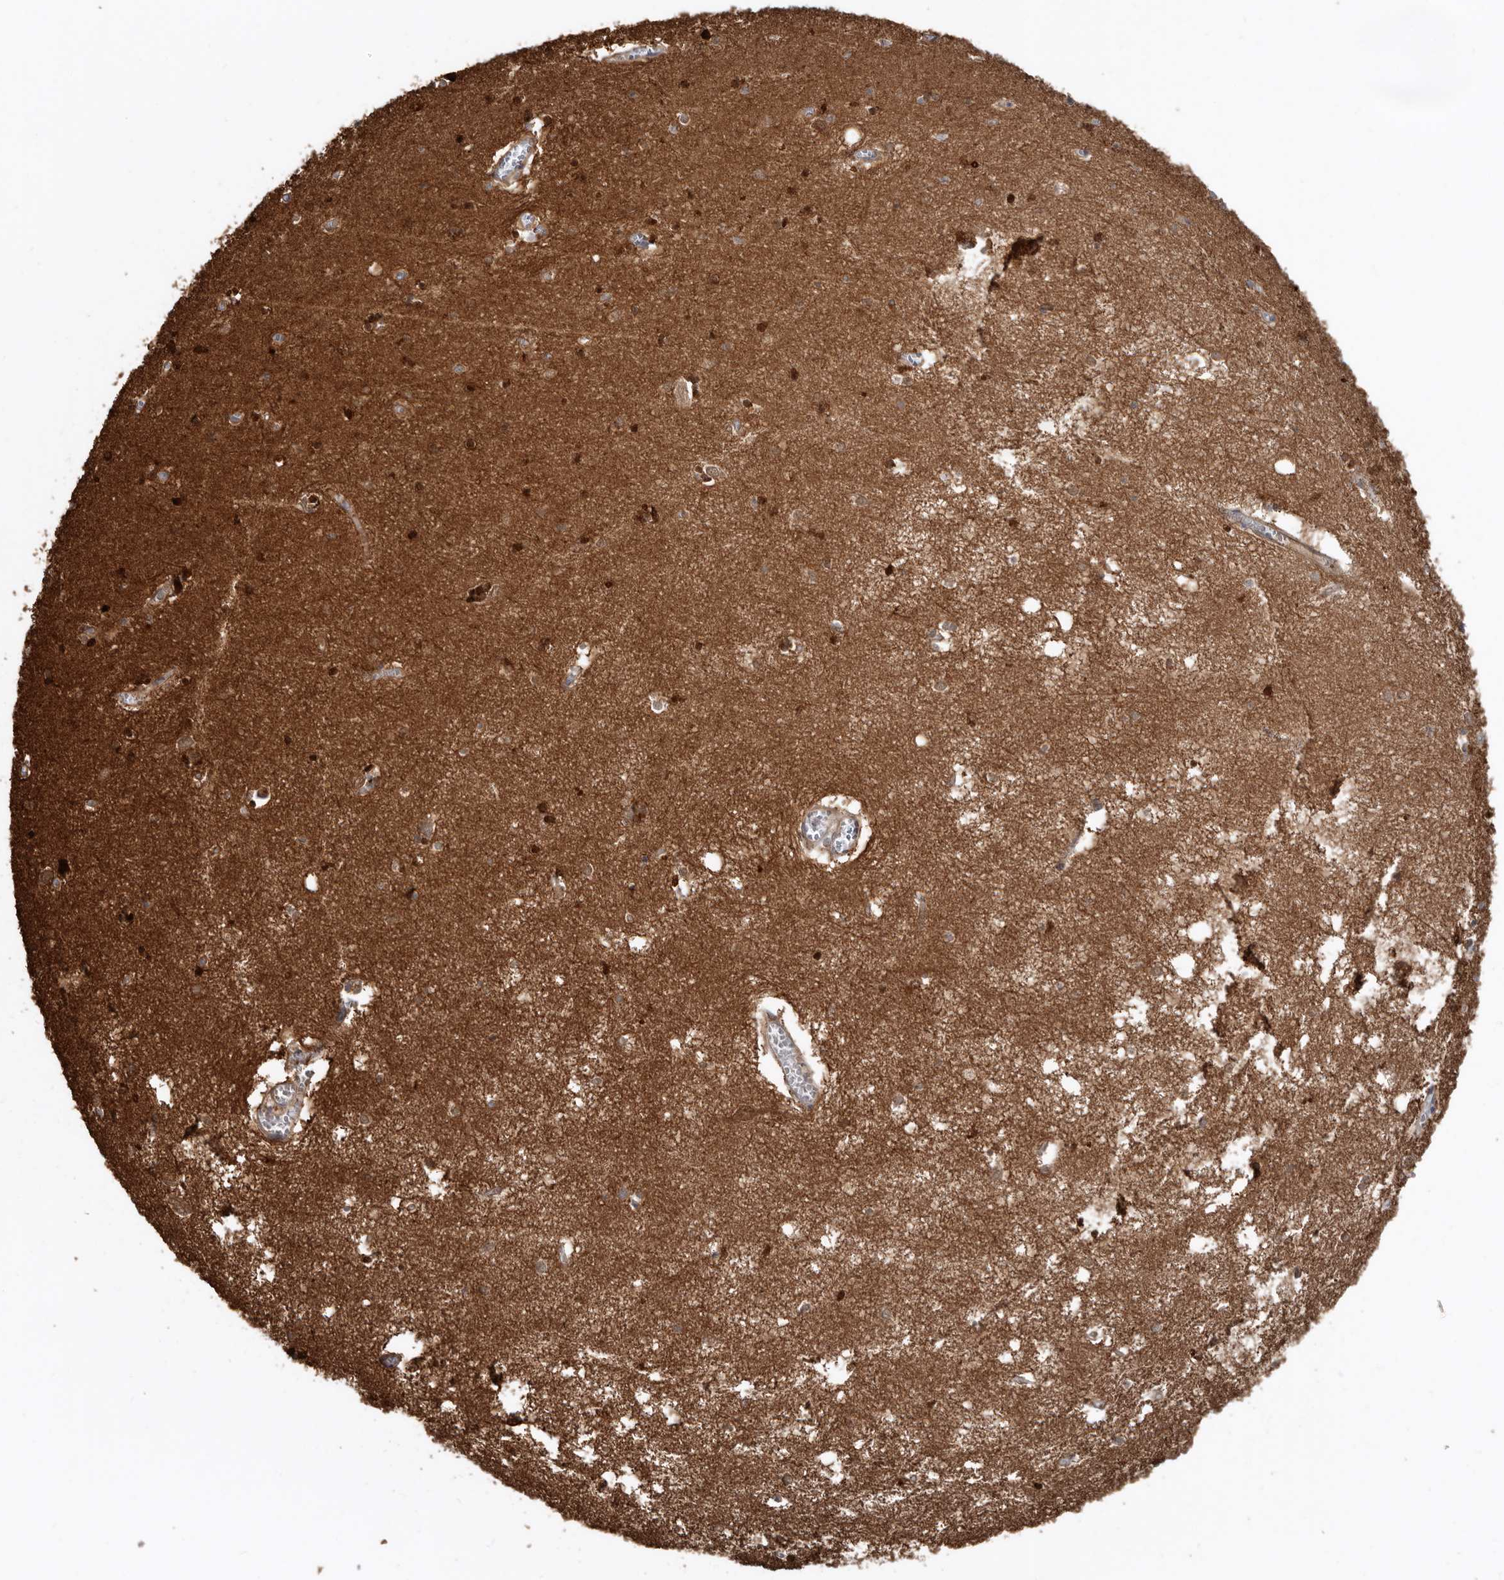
{"staining": {"intensity": "moderate", "quantity": "25%-75%", "location": "cytoplasmic/membranous"}, "tissue": "hippocampus", "cell_type": "Glial cells", "image_type": "normal", "snomed": [{"axis": "morphology", "description": "Normal tissue, NOS"}, {"axis": "topography", "description": "Hippocampus"}], "caption": "An immunohistochemistry photomicrograph of benign tissue is shown. Protein staining in brown highlights moderate cytoplasmic/membranous positivity in hippocampus within glial cells.", "gene": "EXOC3L1", "patient": {"sex": "male", "age": 70}}